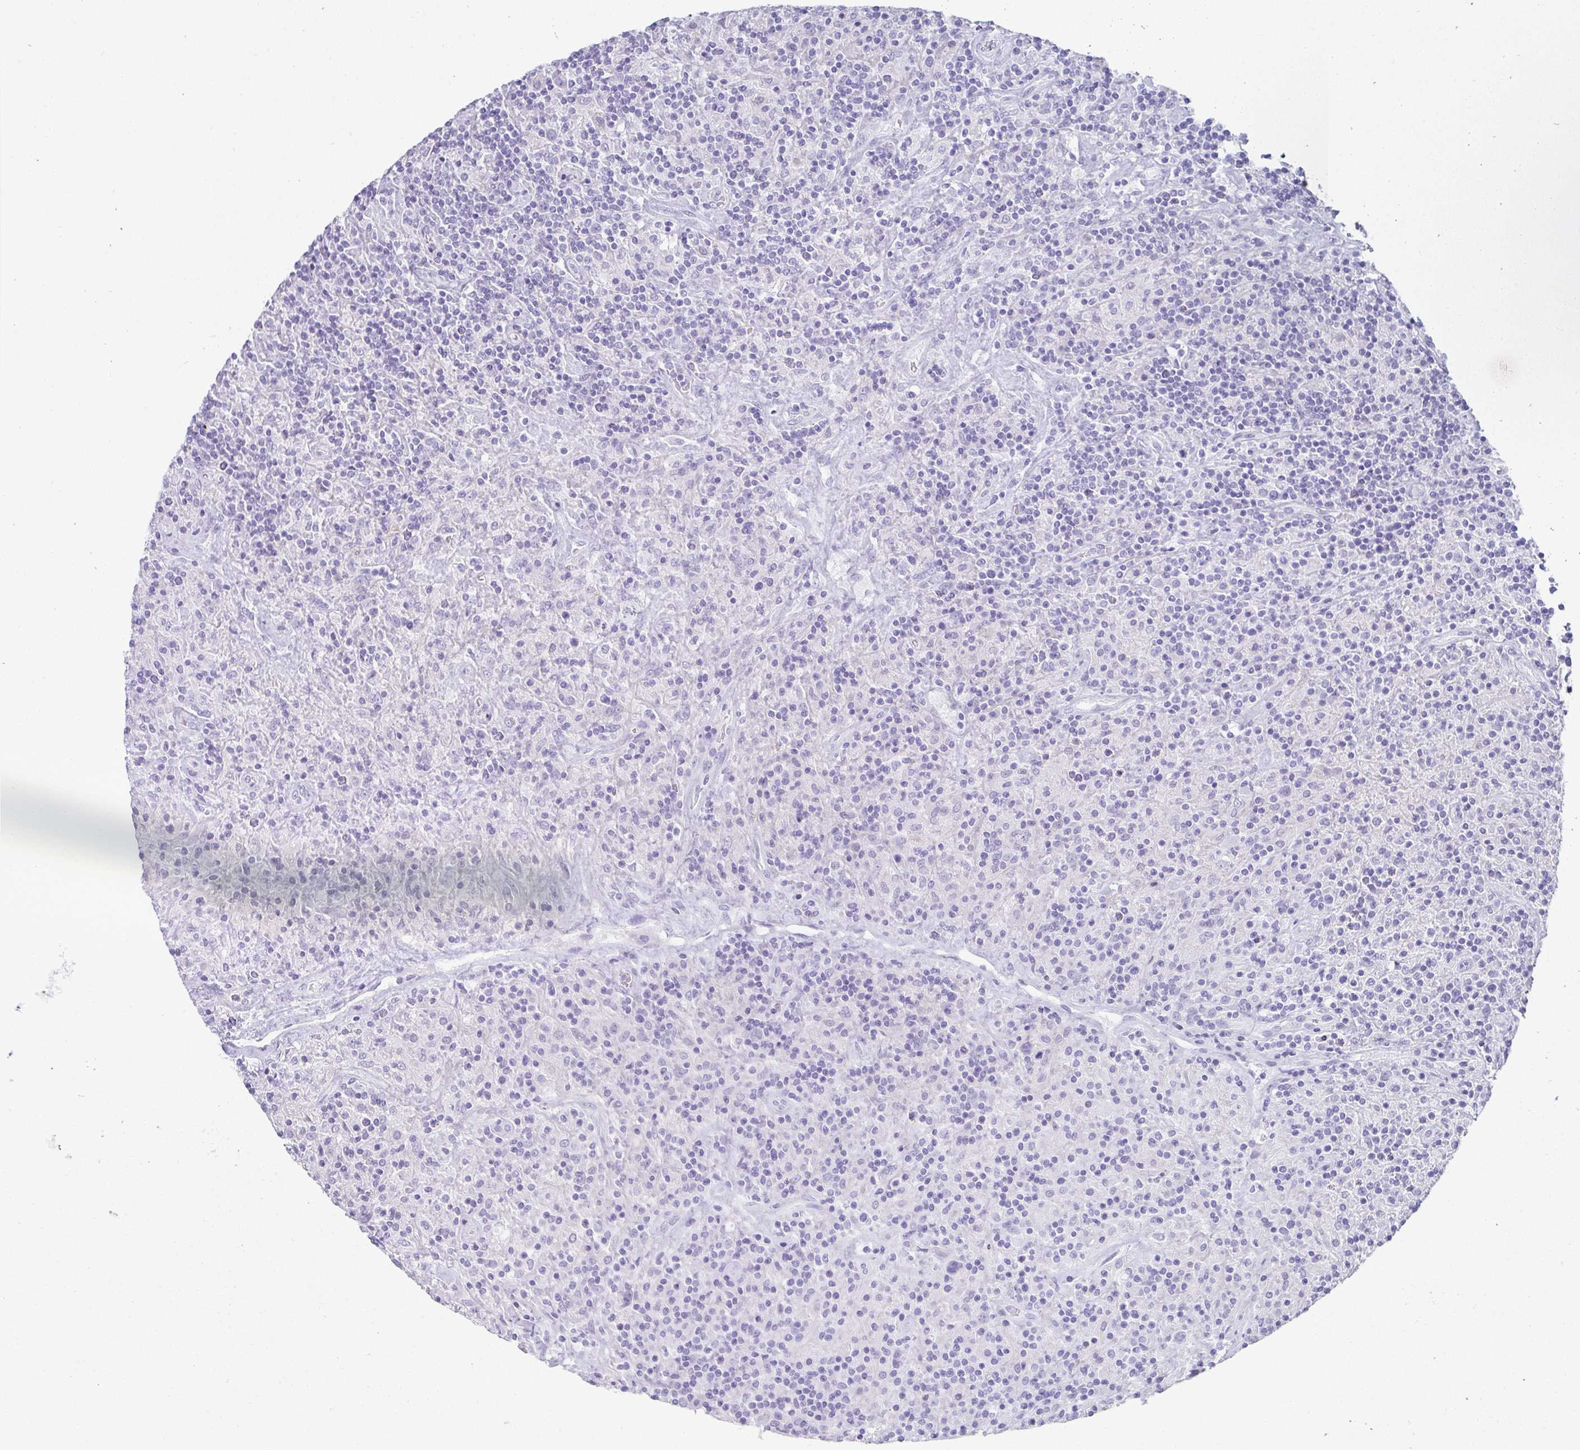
{"staining": {"intensity": "negative", "quantity": "none", "location": "none"}, "tissue": "lymphoma", "cell_type": "Tumor cells", "image_type": "cancer", "snomed": [{"axis": "morphology", "description": "Hodgkin's disease, NOS"}, {"axis": "topography", "description": "Lymph node"}], "caption": "High power microscopy photomicrograph of an immunohistochemistry photomicrograph of lymphoma, revealing no significant positivity in tumor cells.", "gene": "RLF", "patient": {"sex": "male", "age": 70}}